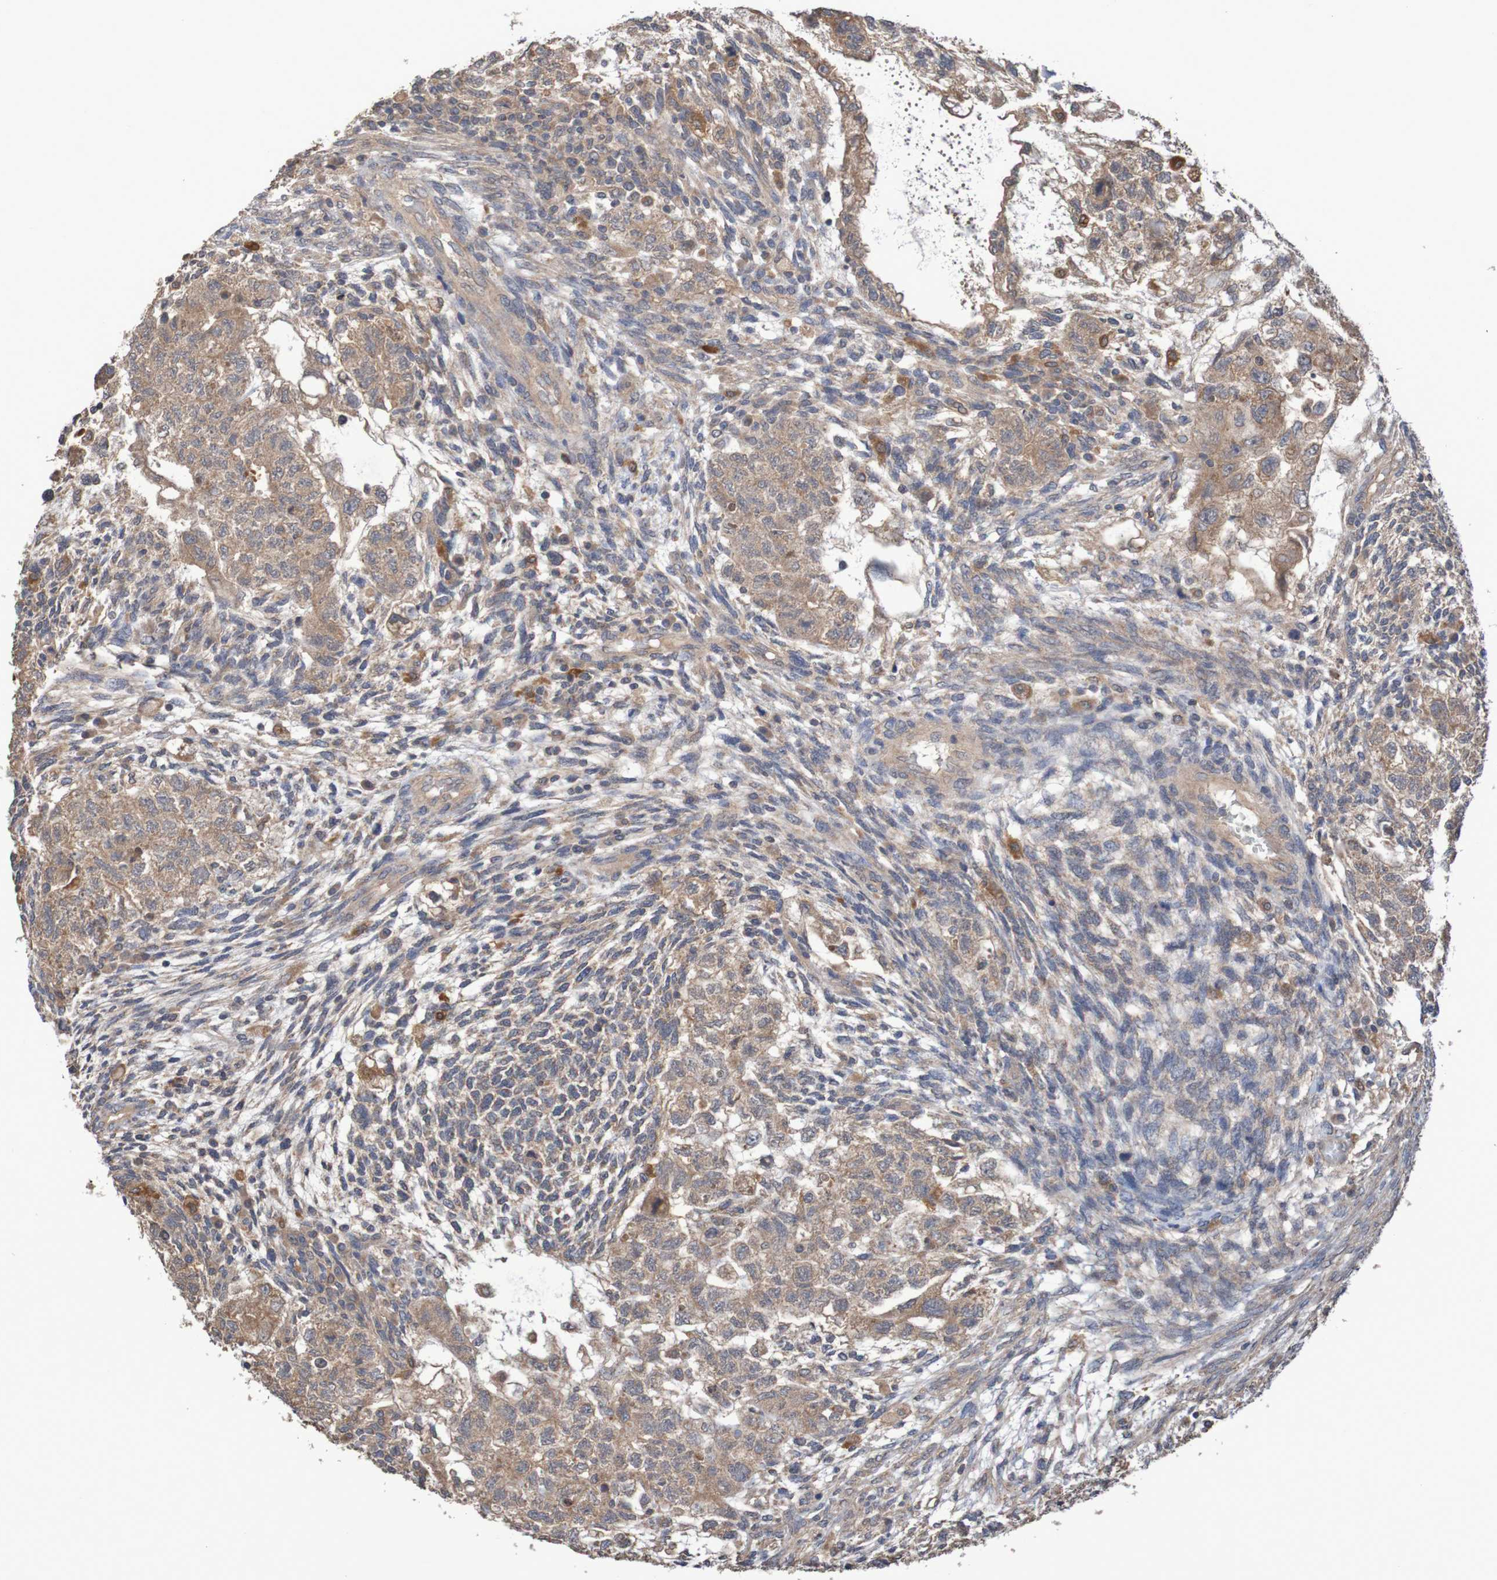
{"staining": {"intensity": "weak", "quantity": ">75%", "location": "cytoplasmic/membranous"}, "tissue": "testis cancer", "cell_type": "Tumor cells", "image_type": "cancer", "snomed": [{"axis": "morphology", "description": "Normal tissue, NOS"}, {"axis": "morphology", "description": "Carcinoma, Embryonal, NOS"}, {"axis": "topography", "description": "Testis"}], "caption": "Testis embryonal carcinoma stained with a brown dye demonstrates weak cytoplasmic/membranous positive staining in about >75% of tumor cells.", "gene": "PHYH", "patient": {"sex": "male", "age": 36}}